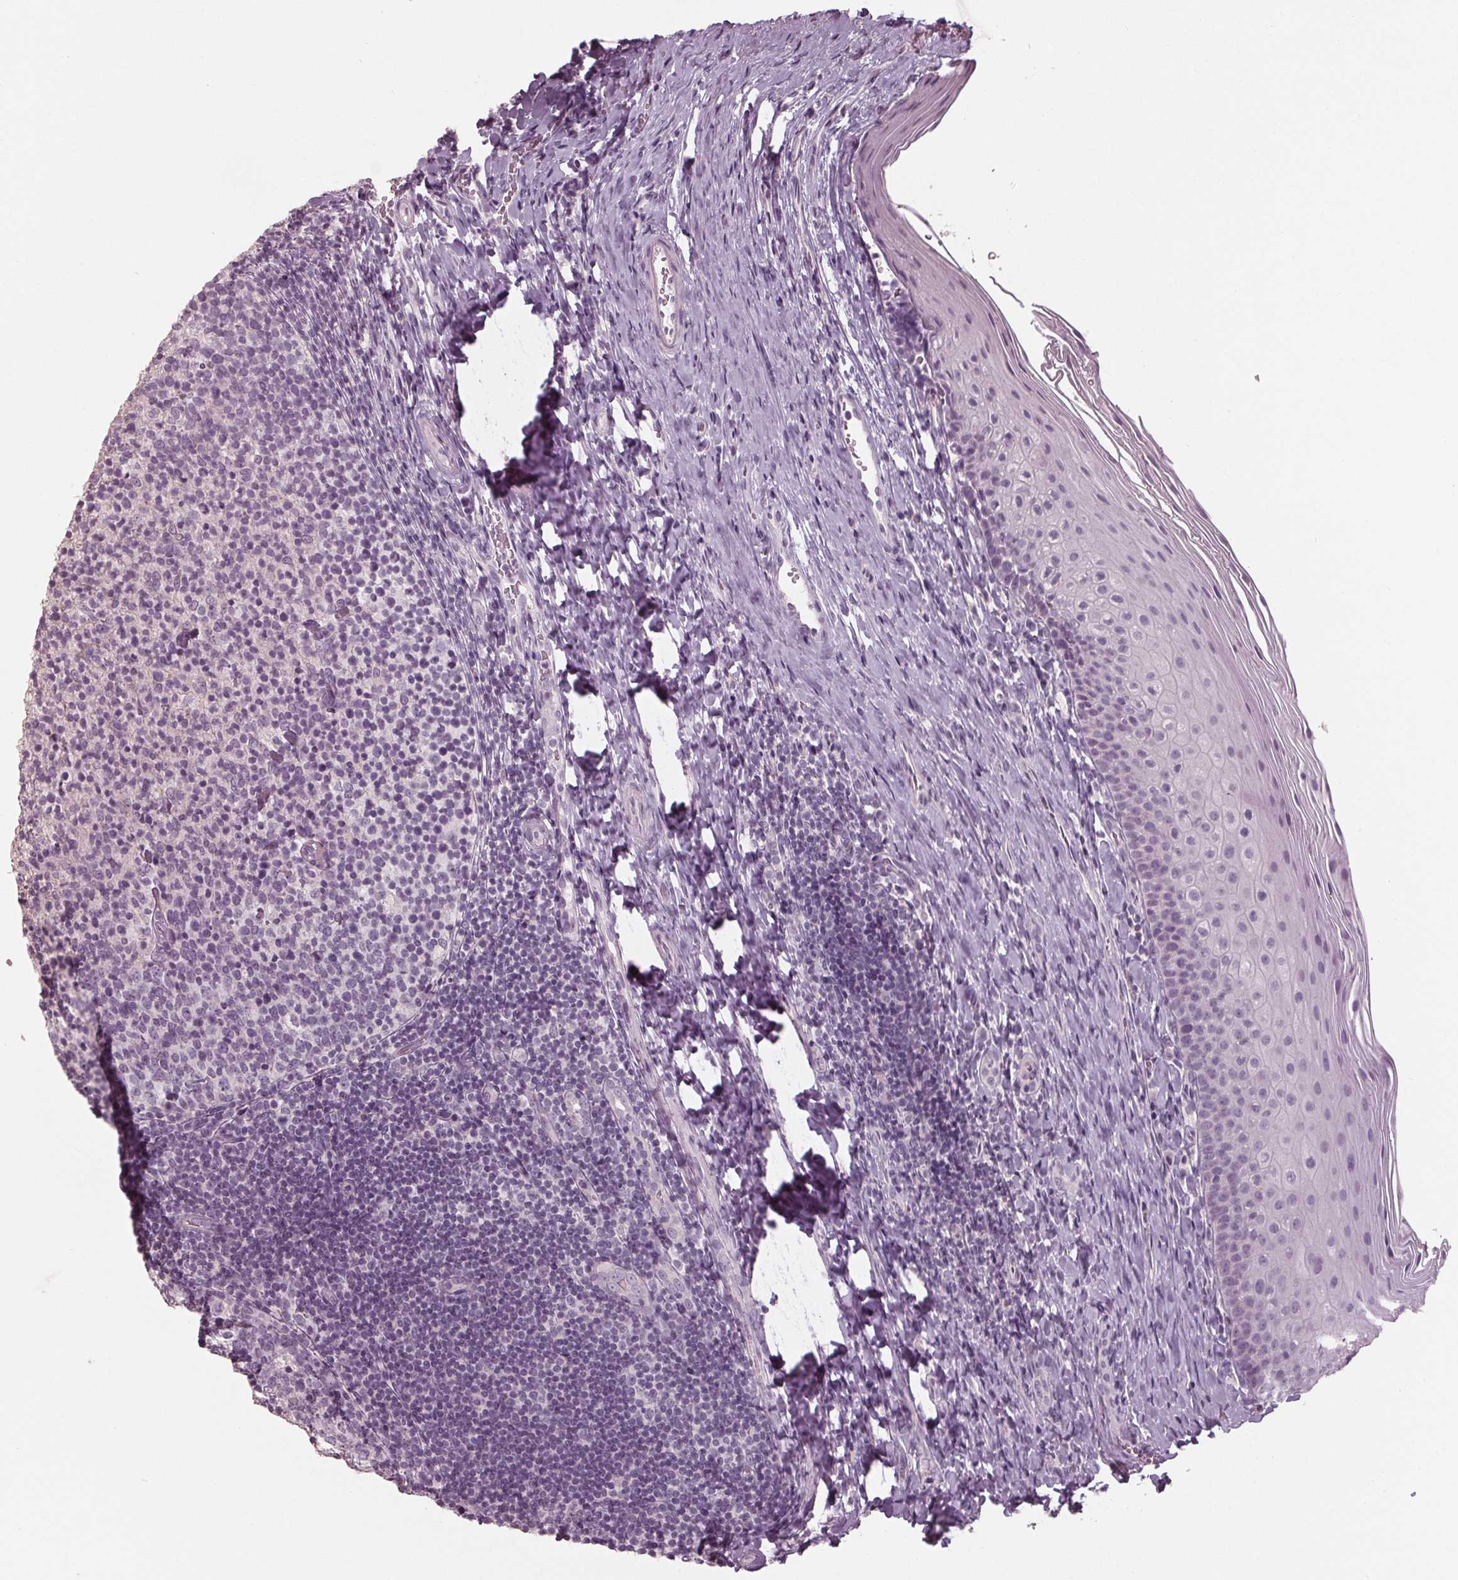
{"staining": {"intensity": "negative", "quantity": "none", "location": "none"}, "tissue": "tonsil", "cell_type": "Germinal center cells", "image_type": "normal", "snomed": [{"axis": "morphology", "description": "Normal tissue, NOS"}, {"axis": "topography", "description": "Tonsil"}], "caption": "Protein analysis of normal tonsil reveals no significant staining in germinal center cells.", "gene": "TNNC2", "patient": {"sex": "female", "age": 10}}